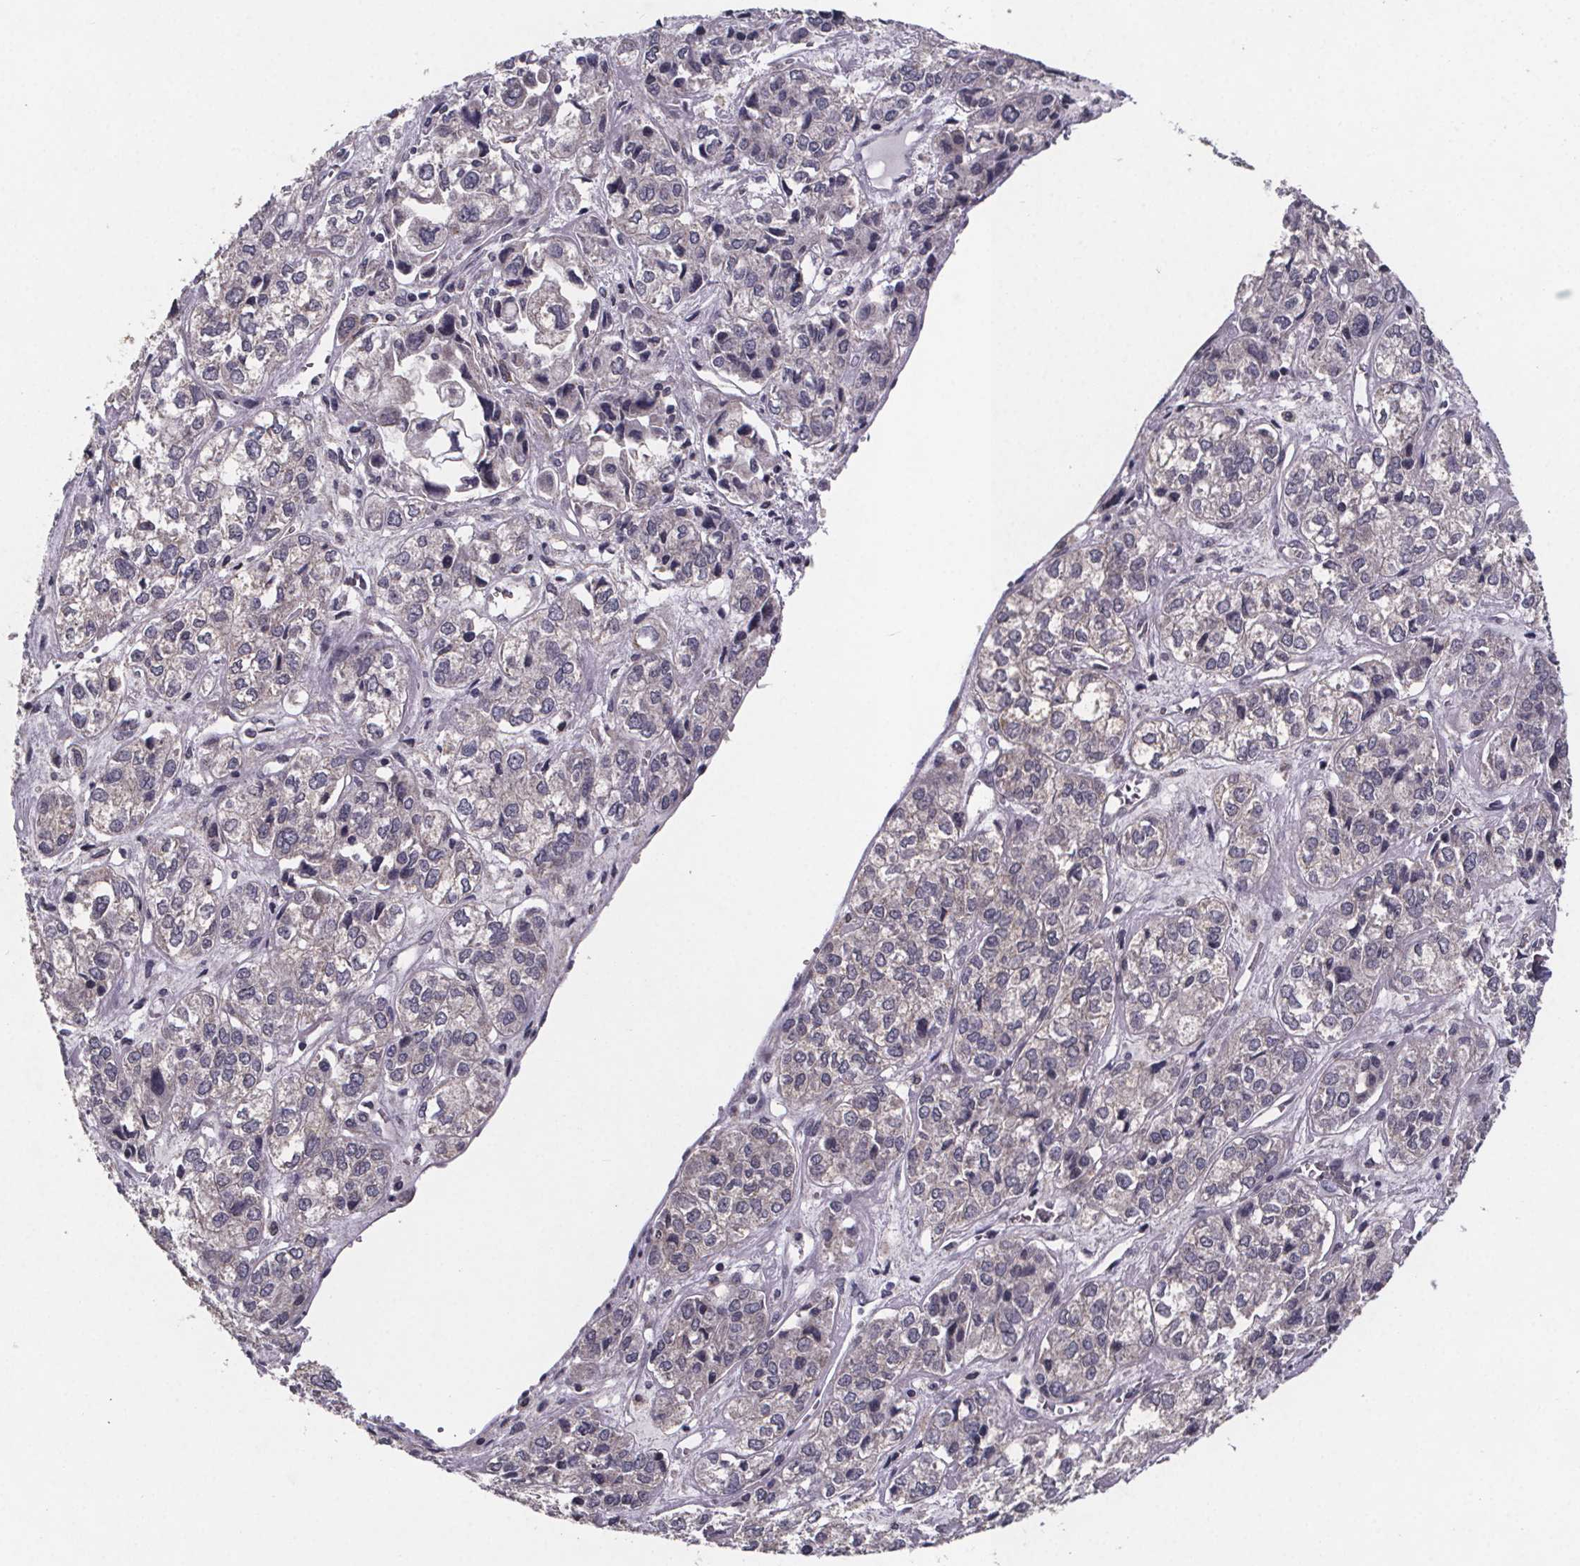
{"staining": {"intensity": "negative", "quantity": "none", "location": "none"}, "tissue": "ovarian cancer", "cell_type": "Tumor cells", "image_type": "cancer", "snomed": [{"axis": "morphology", "description": "Carcinoma, endometroid"}, {"axis": "topography", "description": "Ovary"}], "caption": "This is an immunohistochemistry image of human ovarian cancer (endometroid carcinoma). There is no staining in tumor cells.", "gene": "PALLD", "patient": {"sex": "female", "age": 64}}